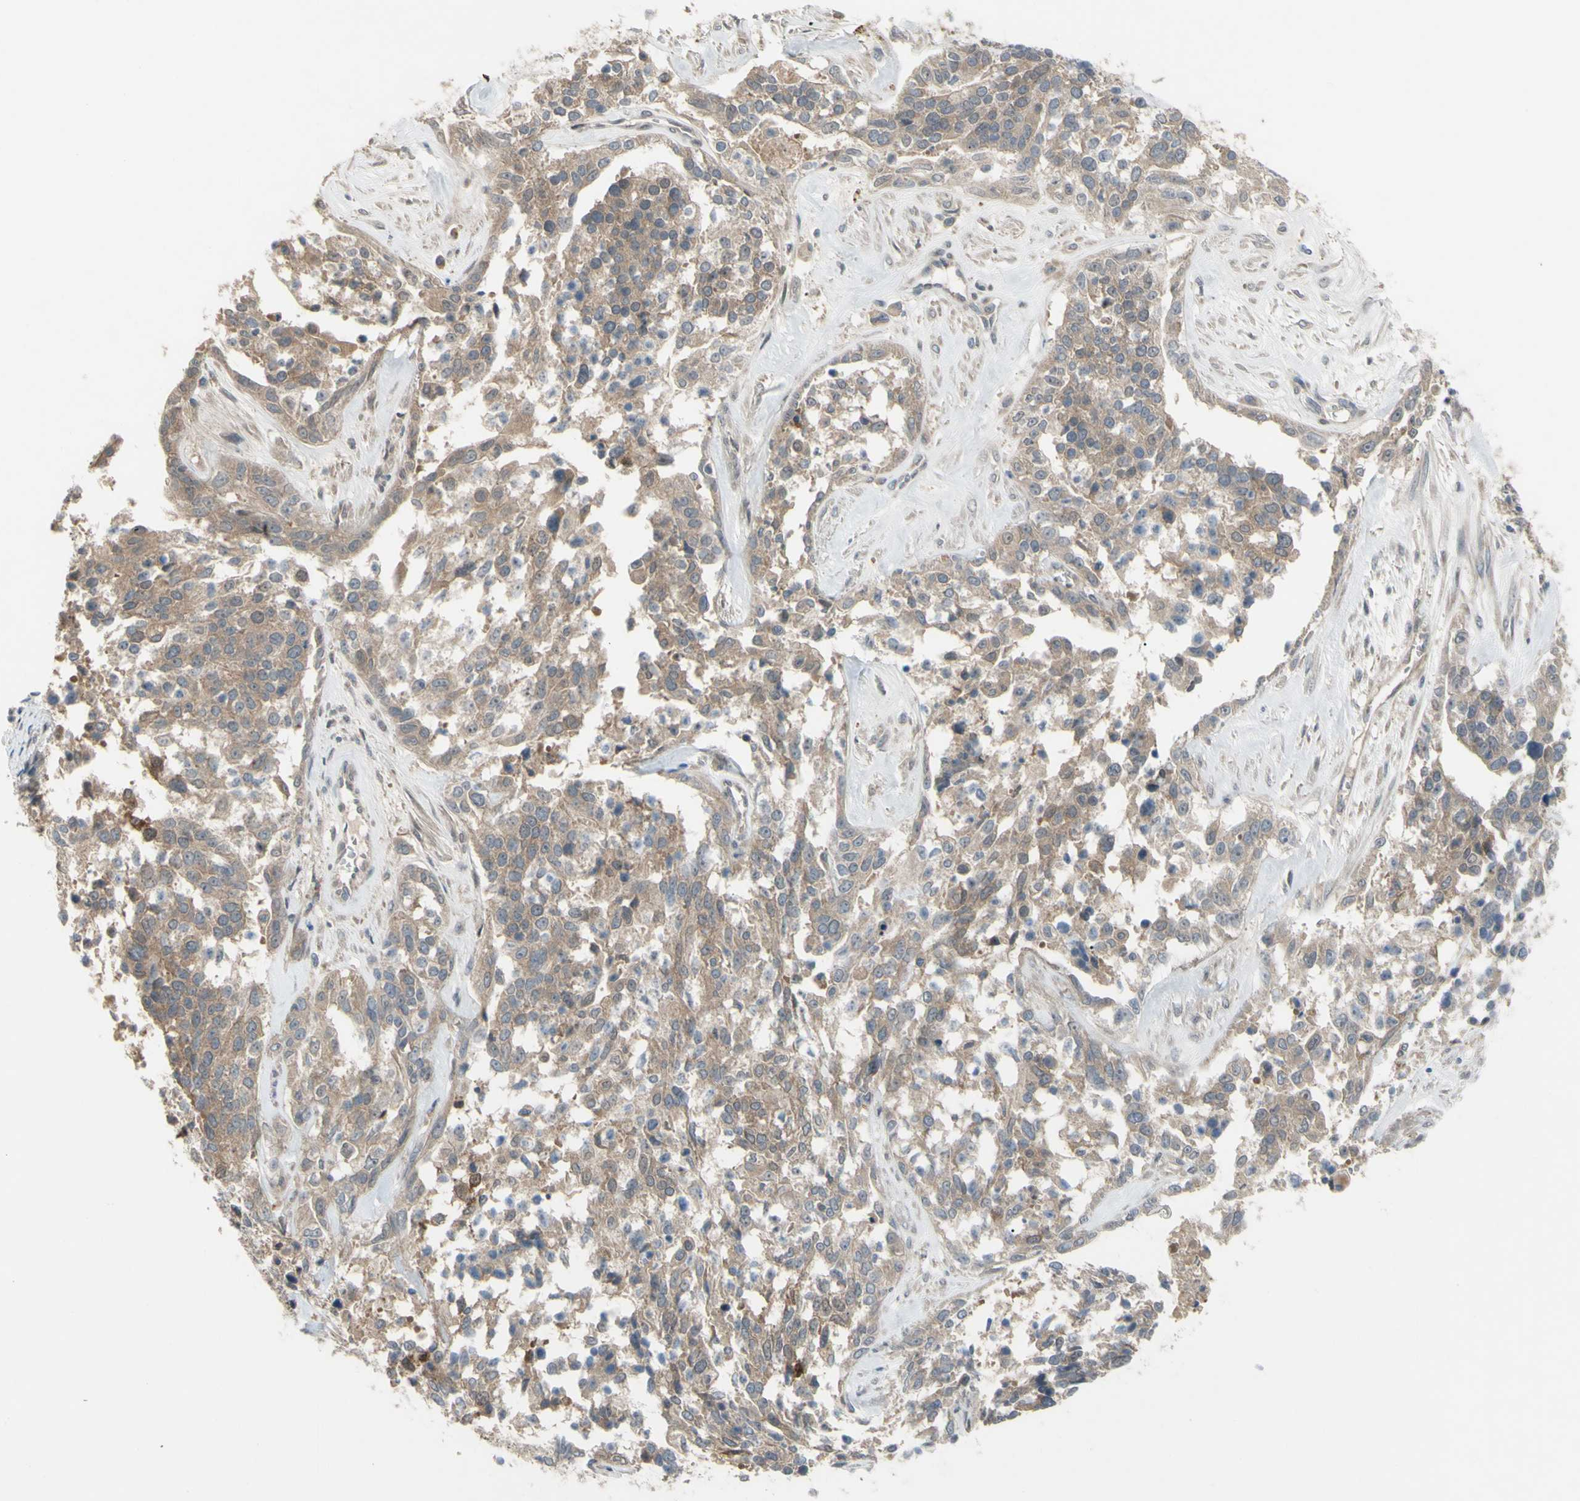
{"staining": {"intensity": "moderate", "quantity": ">75%", "location": "cytoplasmic/membranous"}, "tissue": "ovarian cancer", "cell_type": "Tumor cells", "image_type": "cancer", "snomed": [{"axis": "morphology", "description": "Cystadenocarcinoma, serous, NOS"}, {"axis": "topography", "description": "Ovary"}], "caption": "Immunohistochemistry (IHC) (DAB) staining of ovarian serous cystadenocarcinoma displays moderate cytoplasmic/membranous protein expression in about >75% of tumor cells. The staining is performed using DAB (3,3'-diaminobenzidine) brown chromogen to label protein expression. The nuclei are counter-stained blue using hematoxylin.", "gene": "AFP", "patient": {"sex": "female", "age": 44}}